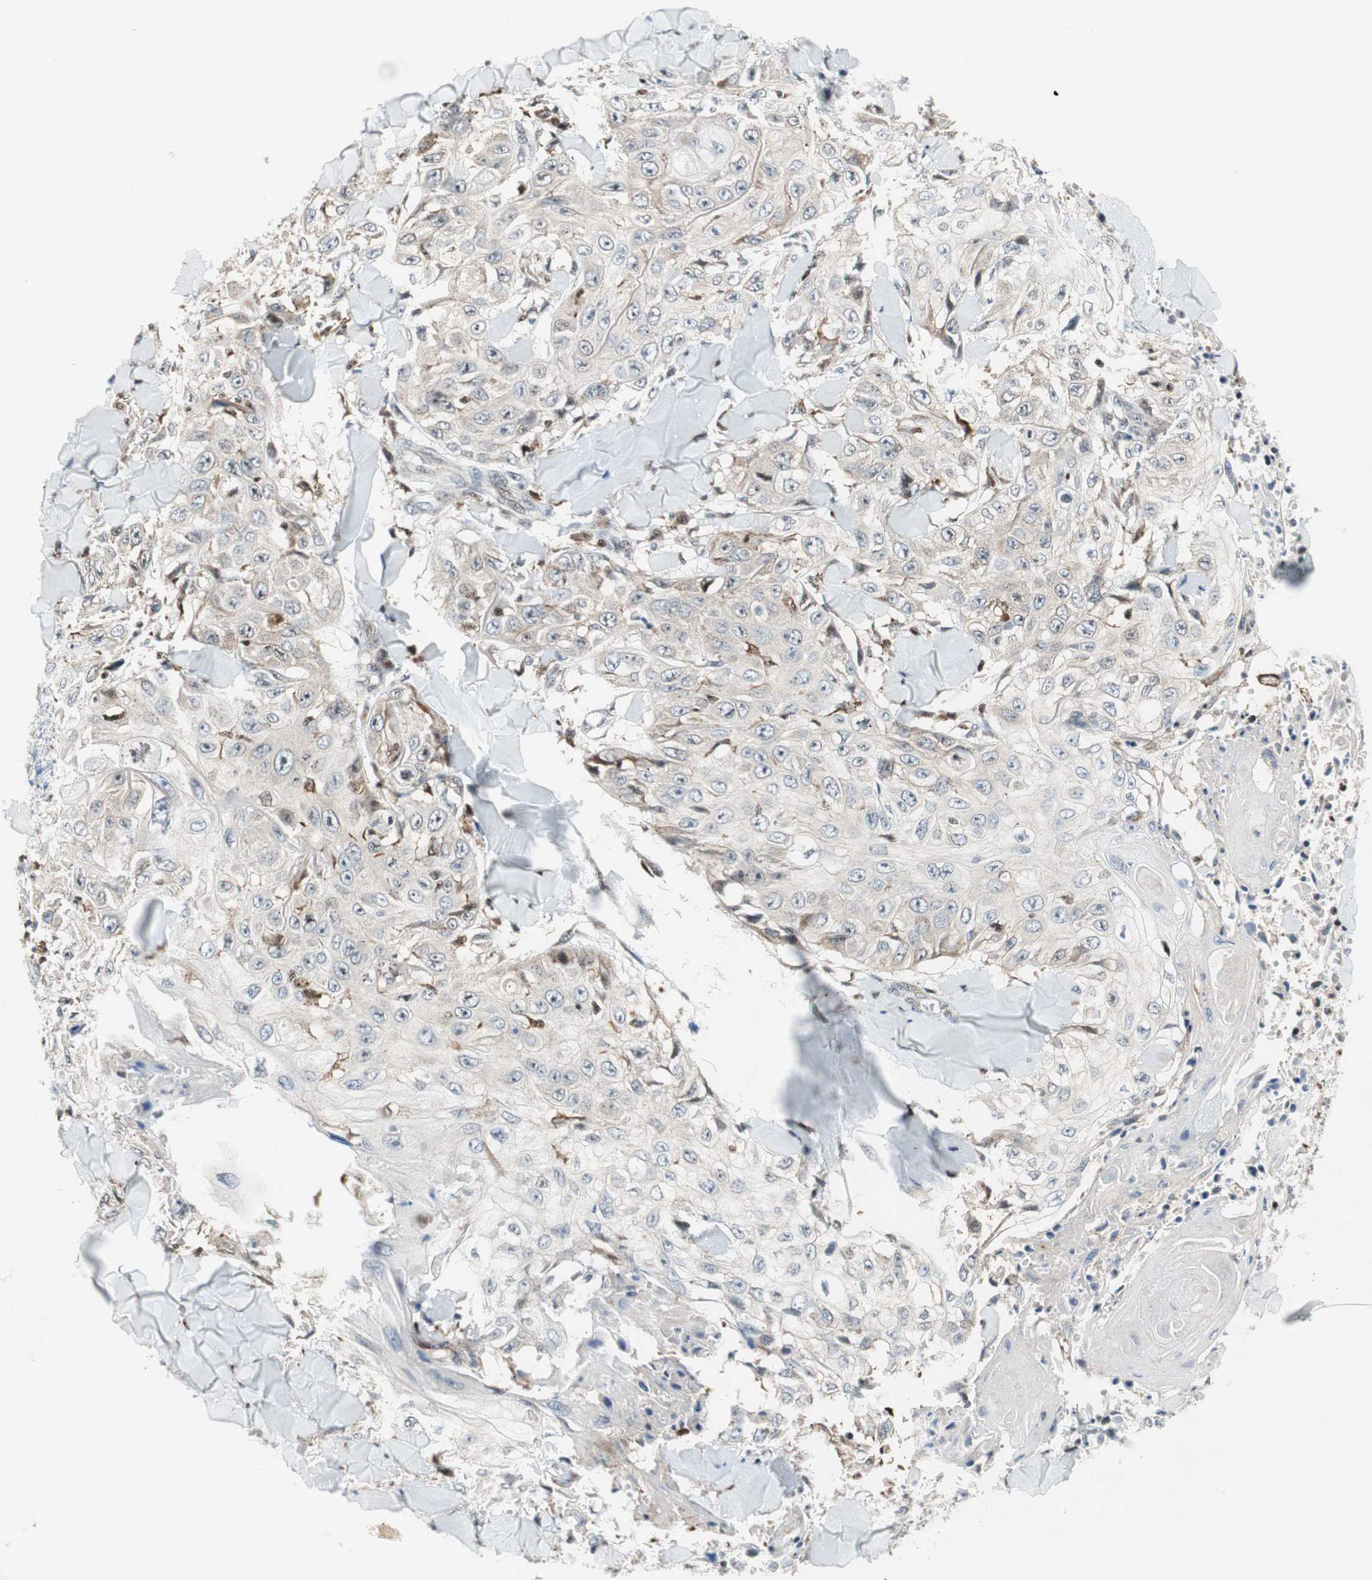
{"staining": {"intensity": "negative", "quantity": "none", "location": "none"}, "tissue": "skin cancer", "cell_type": "Tumor cells", "image_type": "cancer", "snomed": [{"axis": "morphology", "description": "Squamous cell carcinoma, NOS"}, {"axis": "topography", "description": "Skin"}], "caption": "Immunohistochemistry of skin squamous cell carcinoma demonstrates no positivity in tumor cells.", "gene": "RGS10", "patient": {"sex": "male", "age": 86}}